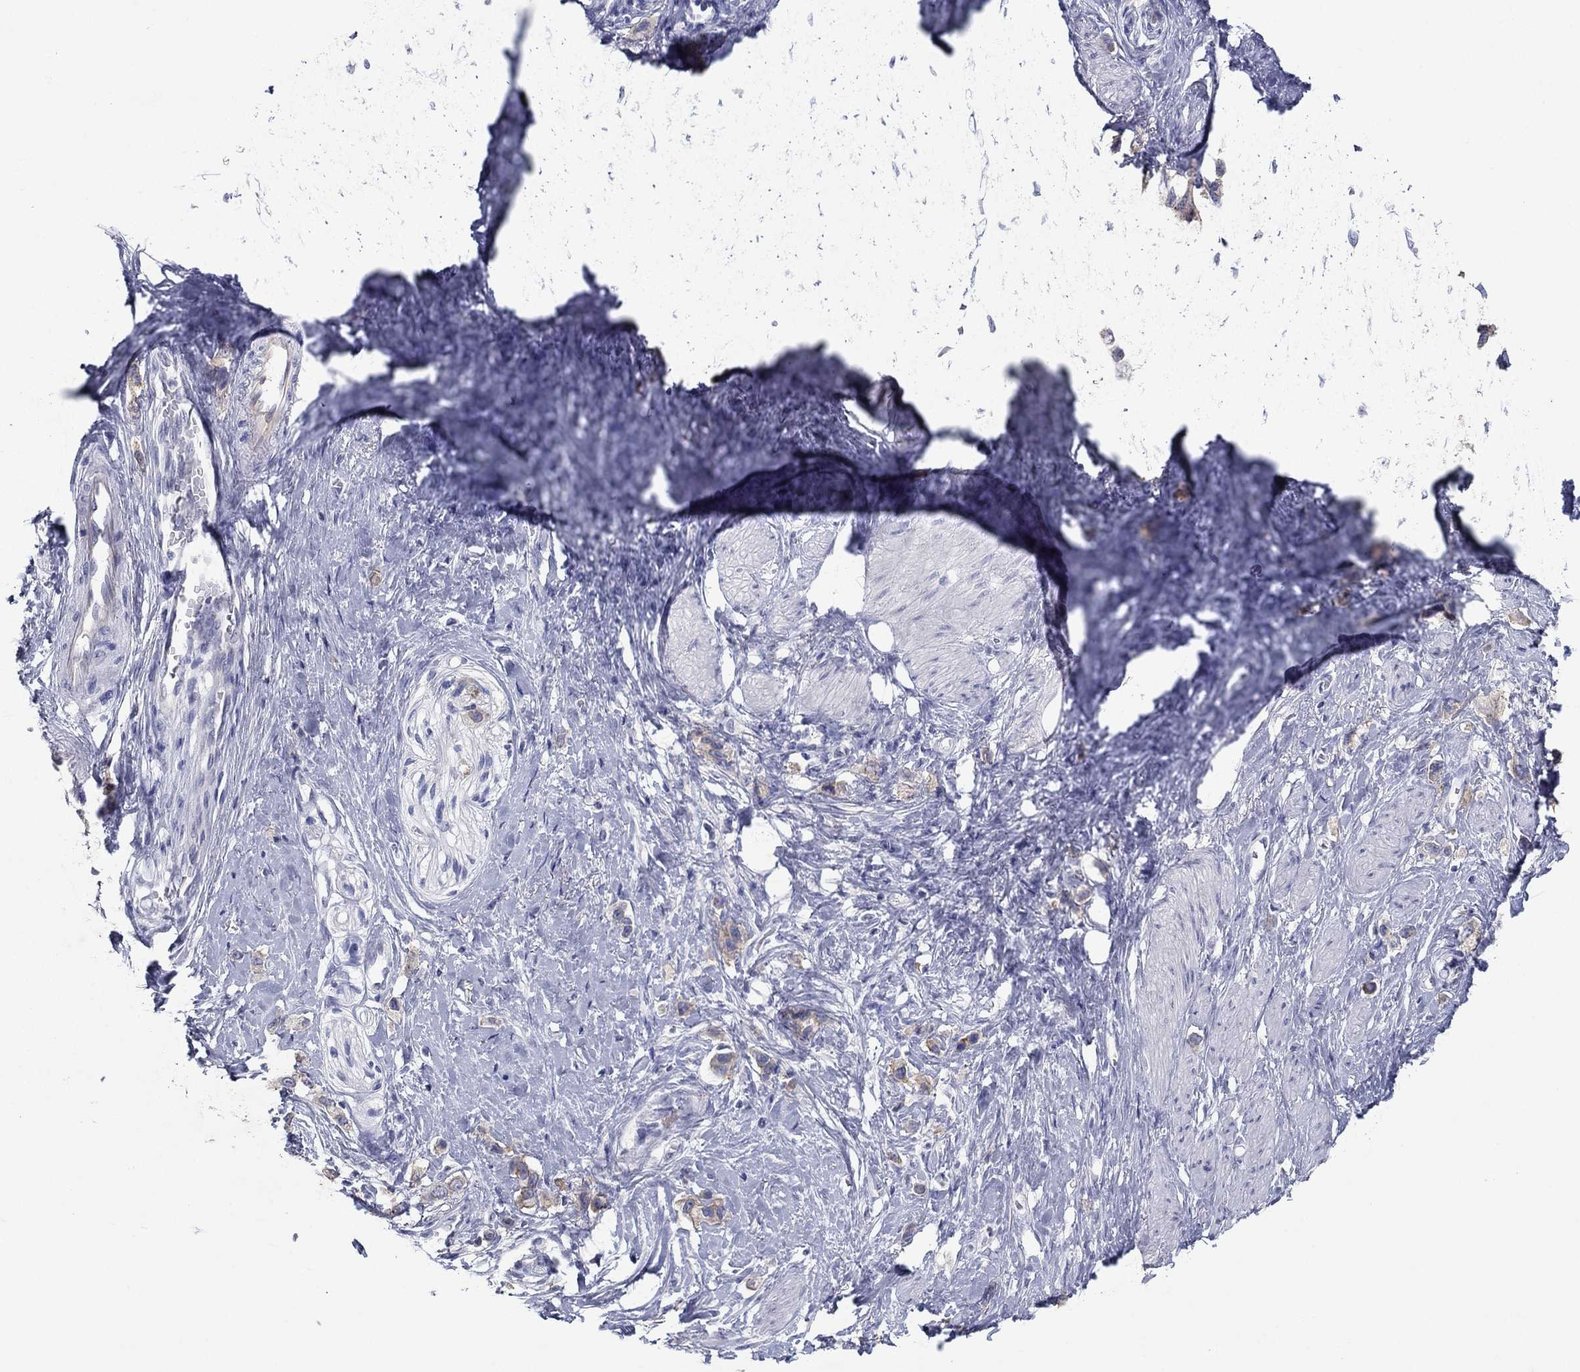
{"staining": {"intensity": "weak", "quantity": ">75%", "location": "cytoplasmic/membranous"}, "tissue": "stomach cancer", "cell_type": "Tumor cells", "image_type": "cancer", "snomed": [{"axis": "morphology", "description": "Normal tissue, NOS"}, {"axis": "morphology", "description": "Adenocarcinoma, NOS"}, {"axis": "morphology", "description": "Adenocarcinoma, High grade"}, {"axis": "topography", "description": "Stomach, upper"}, {"axis": "topography", "description": "Stomach"}], "caption": "Immunohistochemistry (IHC) image of human stomach adenocarcinoma stained for a protein (brown), which reveals low levels of weak cytoplasmic/membranous positivity in approximately >75% of tumor cells.", "gene": "PLS1", "patient": {"sex": "female", "age": 65}}